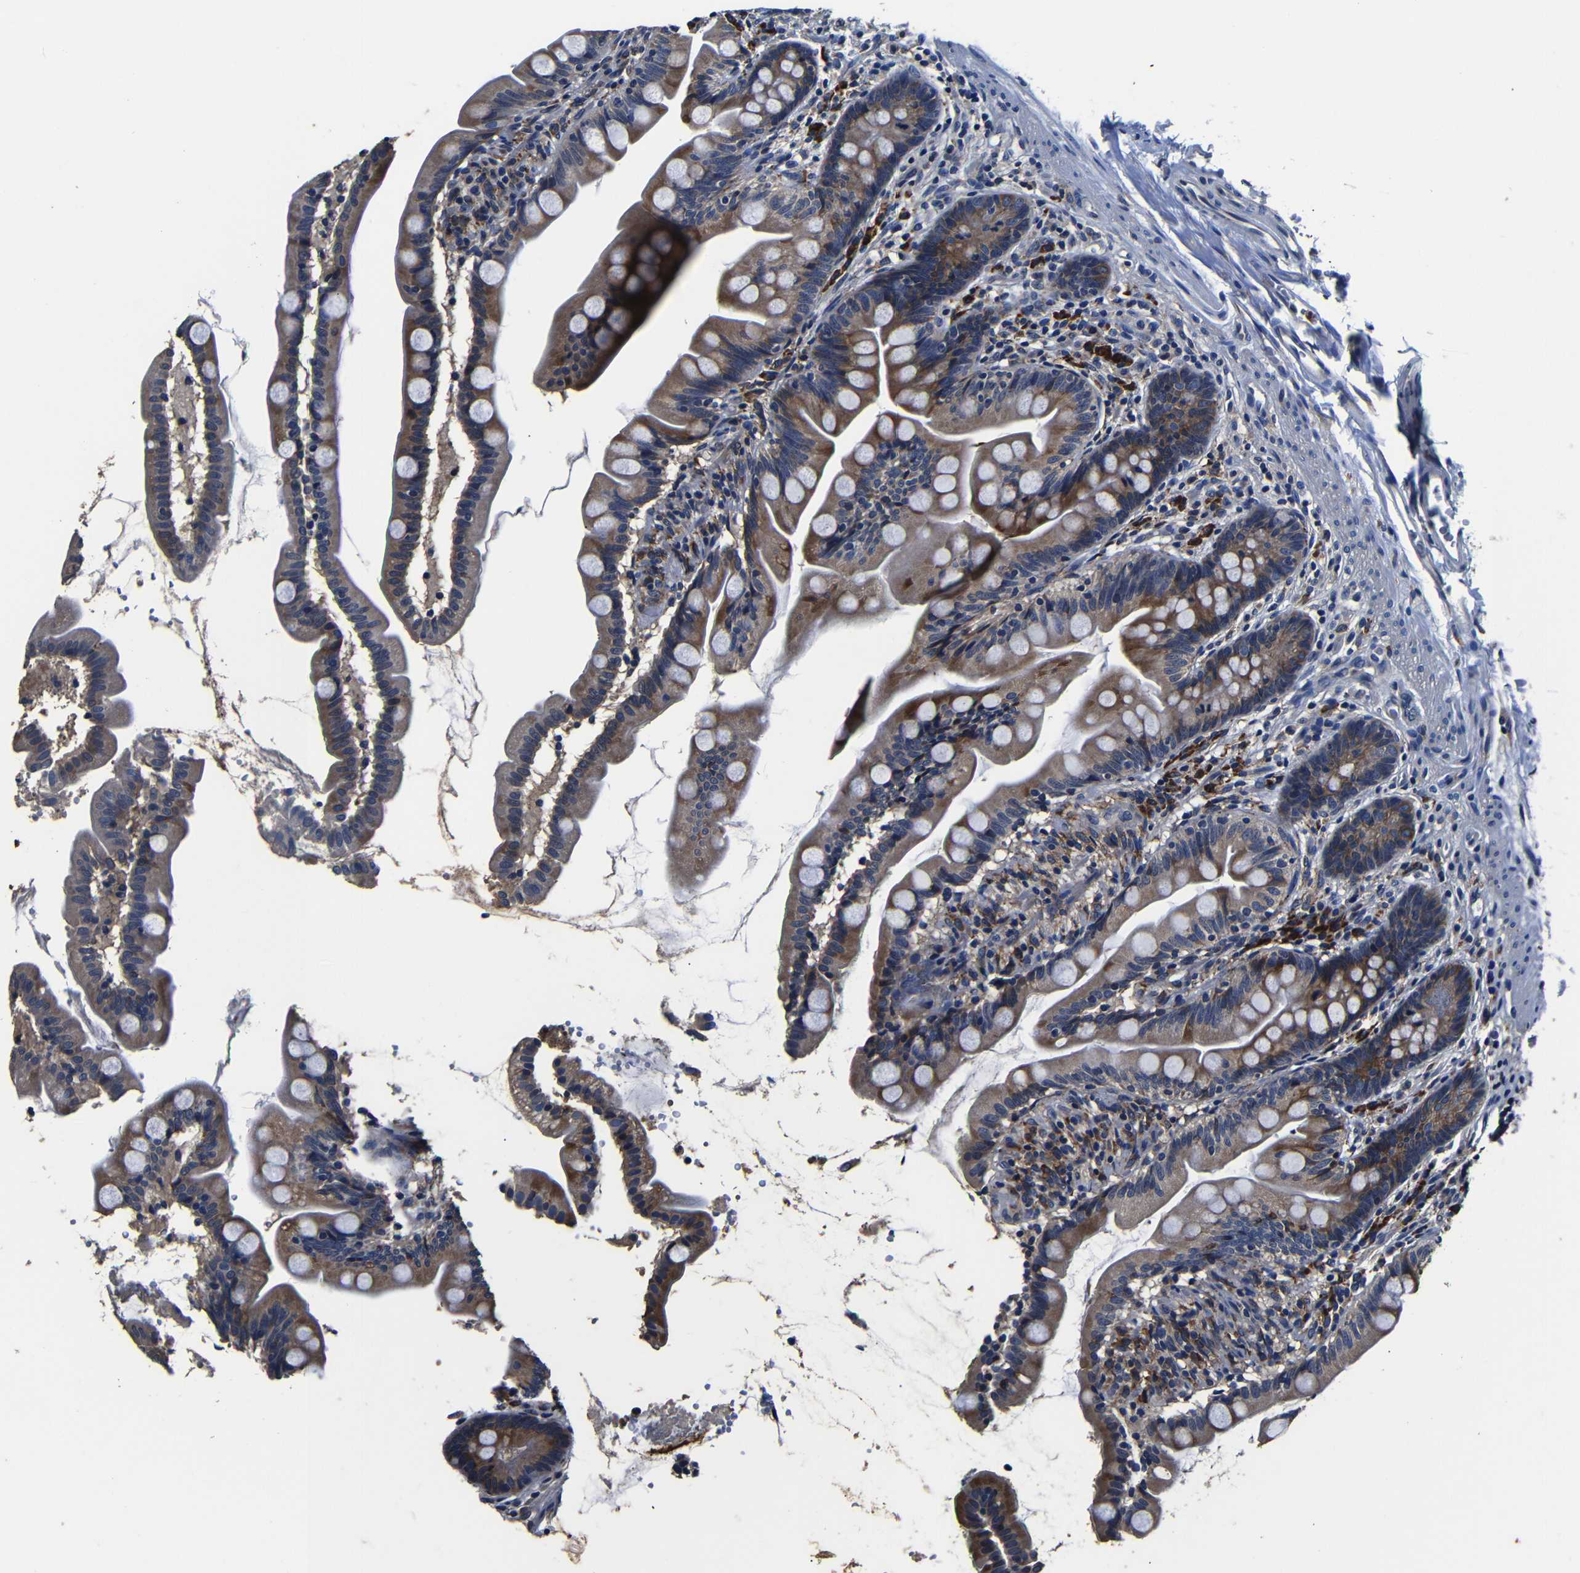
{"staining": {"intensity": "strong", "quantity": ">75%", "location": "cytoplasmic/membranous"}, "tissue": "small intestine", "cell_type": "Glandular cells", "image_type": "normal", "snomed": [{"axis": "morphology", "description": "Normal tissue, NOS"}, {"axis": "topography", "description": "Small intestine"}], "caption": "Normal small intestine was stained to show a protein in brown. There is high levels of strong cytoplasmic/membranous positivity in about >75% of glandular cells. The protein is stained brown, and the nuclei are stained in blue (DAB (3,3'-diaminobenzidine) IHC with brightfield microscopy, high magnification).", "gene": "SCN9A", "patient": {"sex": "female", "age": 56}}